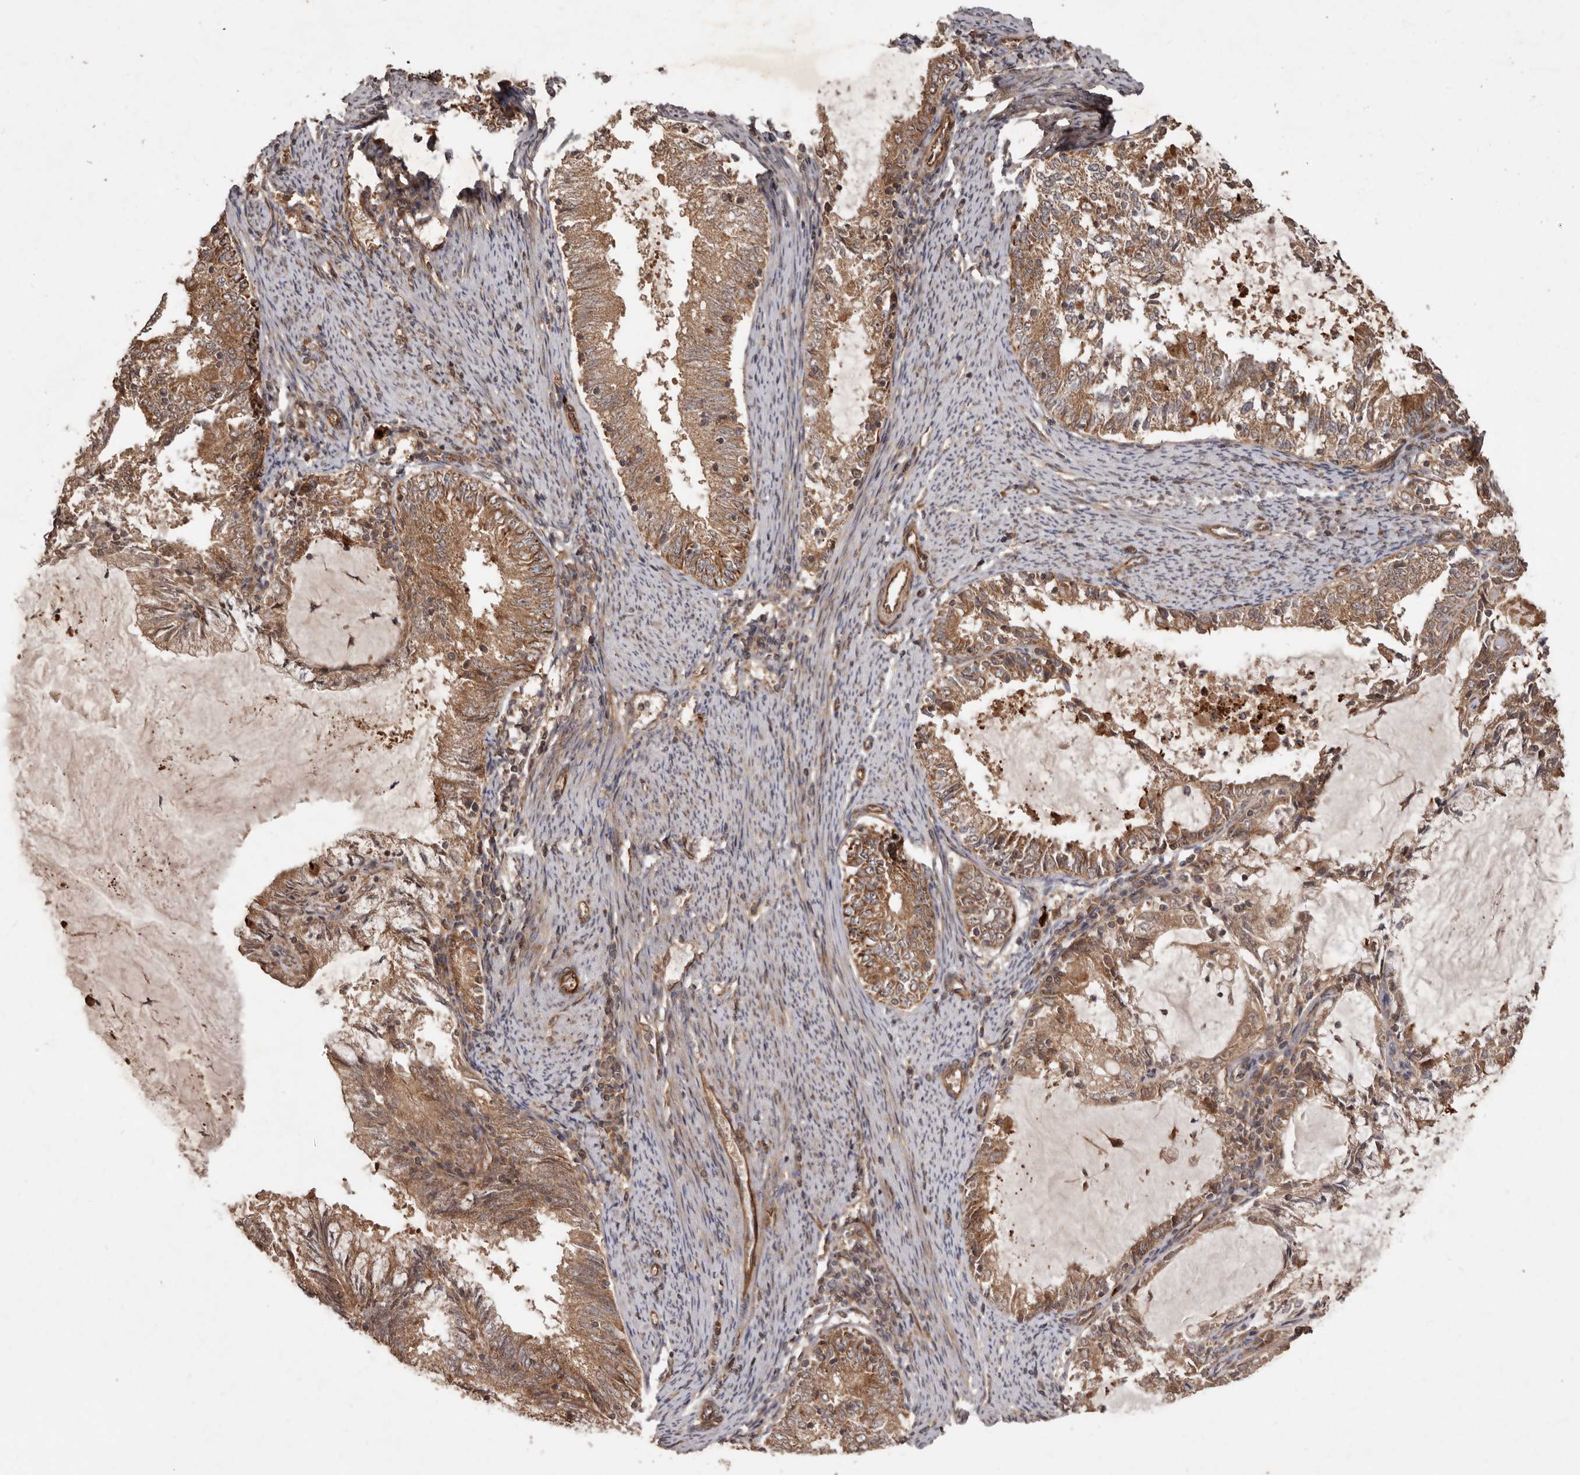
{"staining": {"intensity": "moderate", "quantity": ">75%", "location": "cytoplasmic/membranous"}, "tissue": "endometrial cancer", "cell_type": "Tumor cells", "image_type": "cancer", "snomed": [{"axis": "morphology", "description": "Adenocarcinoma, NOS"}, {"axis": "topography", "description": "Endometrium"}], "caption": "Tumor cells display medium levels of moderate cytoplasmic/membranous staining in approximately >75% of cells in human endometrial cancer. (IHC, brightfield microscopy, high magnification).", "gene": "STK36", "patient": {"sex": "female", "age": 57}}